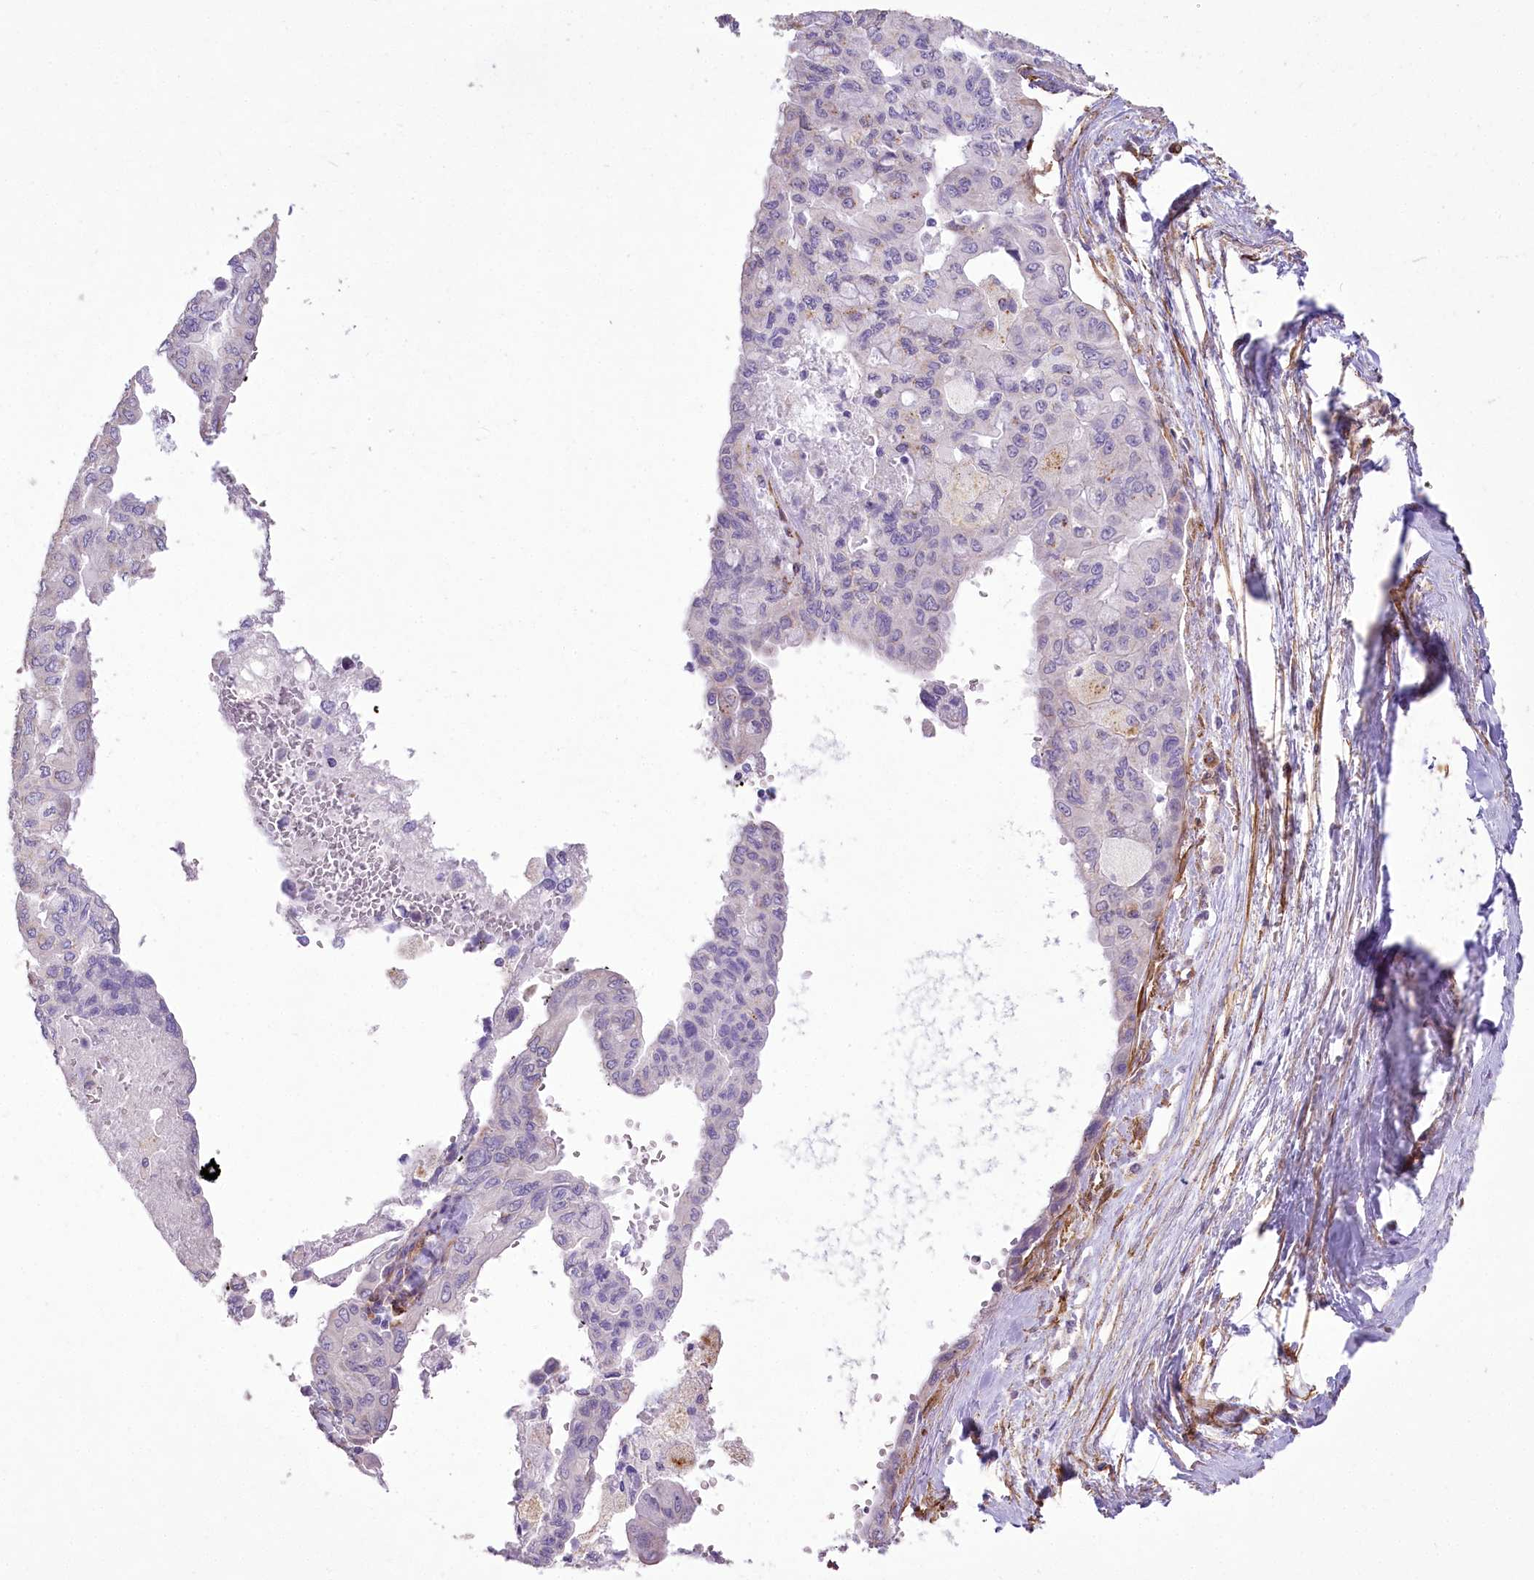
{"staining": {"intensity": "negative", "quantity": "none", "location": "none"}, "tissue": "pancreatic cancer", "cell_type": "Tumor cells", "image_type": "cancer", "snomed": [{"axis": "morphology", "description": "Adenocarcinoma, NOS"}, {"axis": "topography", "description": "Pancreas"}], "caption": "IHC histopathology image of neoplastic tissue: human pancreatic cancer (adenocarcinoma) stained with DAB (3,3'-diaminobenzidine) displays no significant protein staining in tumor cells. (DAB IHC with hematoxylin counter stain).", "gene": "SYNPO2", "patient": {"sex": "male", "age": 51}}